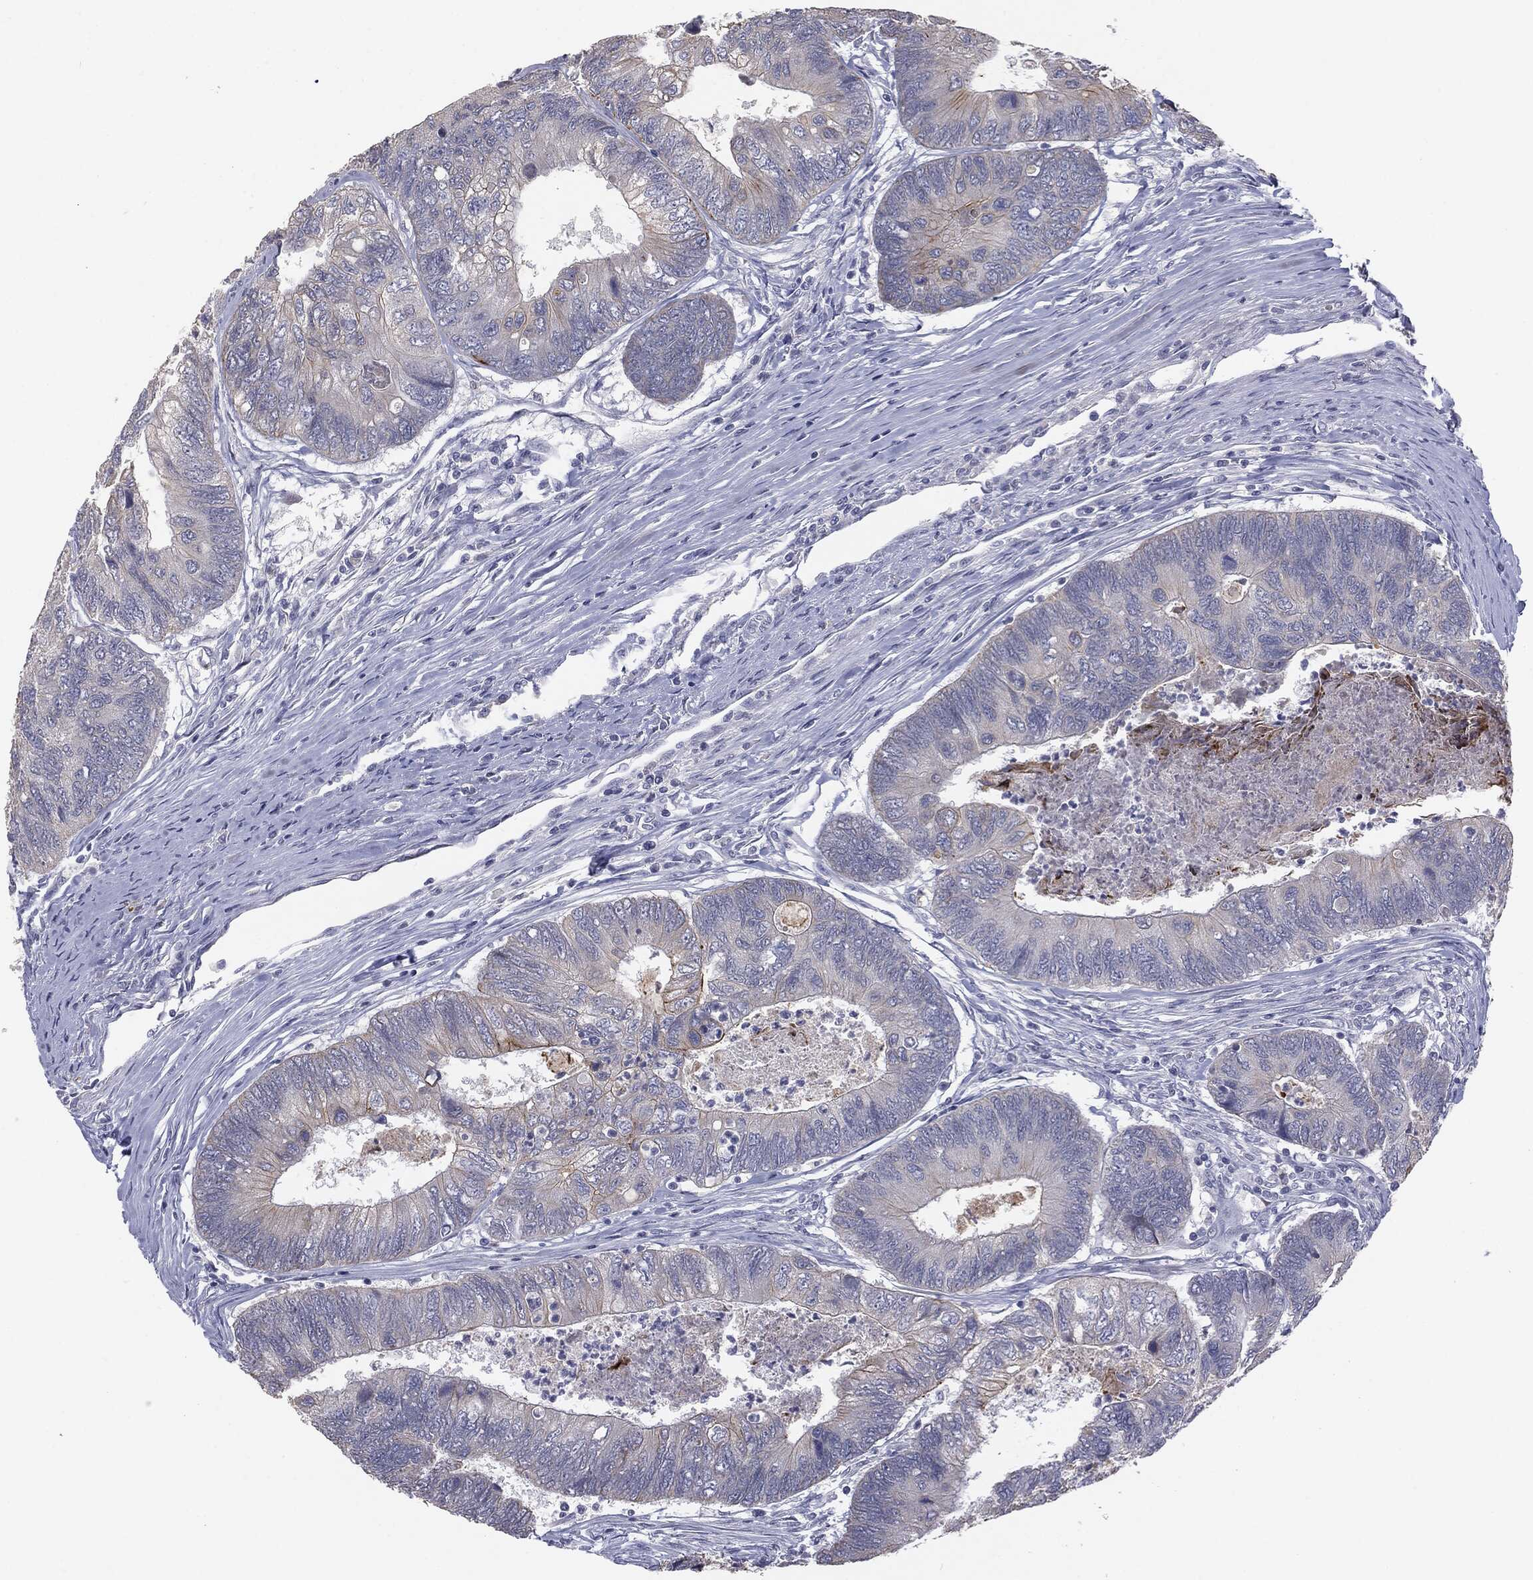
{"staining": {"intensity": "negative", "quantity": "none", "location": "none"}, "tissue": "colorectal cancer", "cell_type": "Tumor cells", "image_type": "cancer", "snomed": [{"axis": "morphology", "description": "Adenocarcinoma, NOS"}, {"axis": "topography", "description": "Colon"}], "caption": "This is an immunohistochemistry (IHC) photomicrograph of human colorectal cancer (adenocarcinoma). There is no positivity in tumor cells.", "gene": "MUC1", "patient": {"sex": "female", "age": 67}}